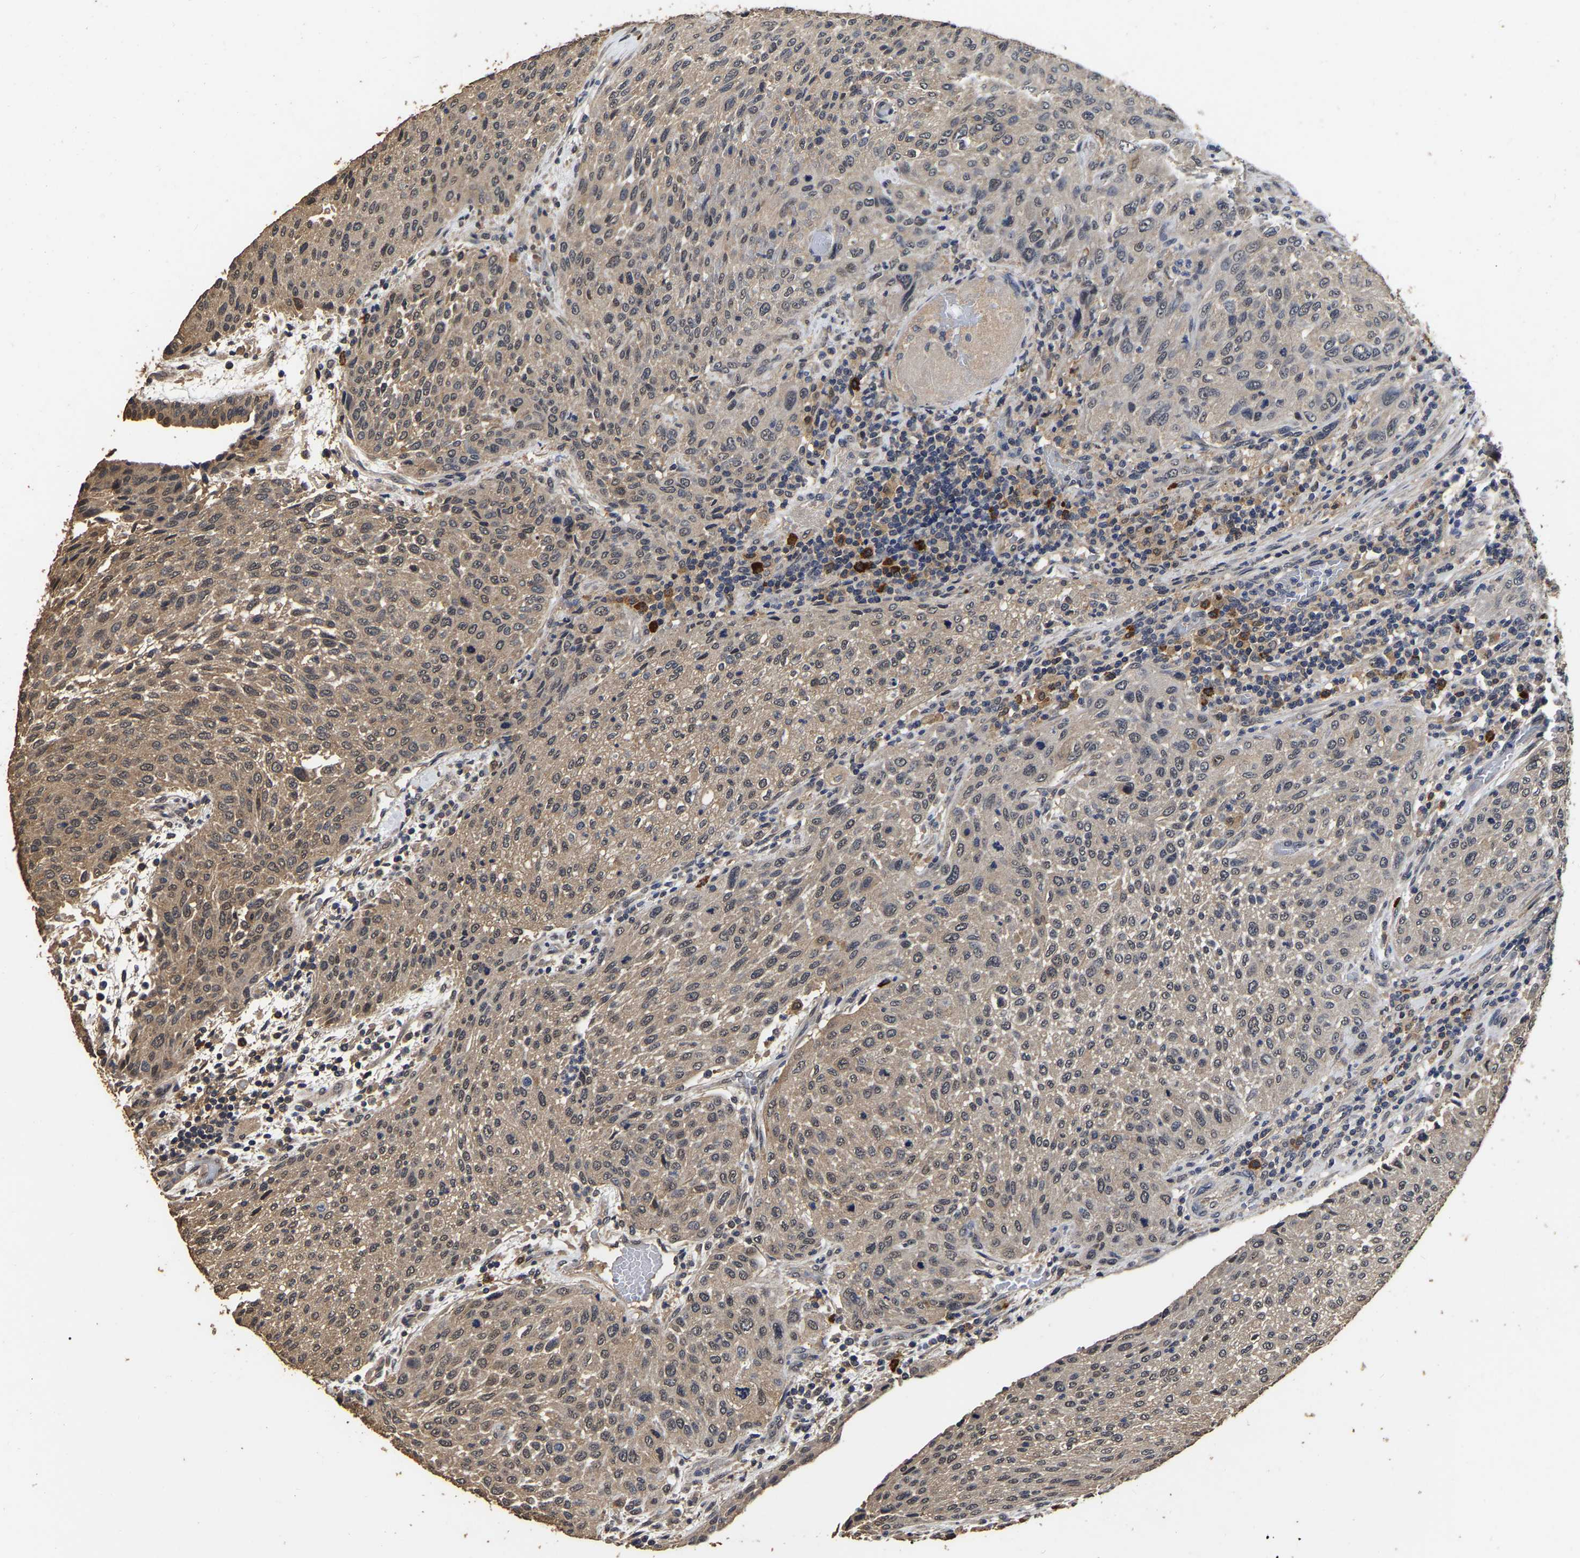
{"staining": {"intensity": "moderate", "quantity": "25%-75%", "location": "cytoplasmic/membranous"}, "tissue": "urothelial cancer", "cell_type": "Tumor cells", "image_type": "cancer", "snomed": [{"axis": "morphology", "description": "Urothelial carcinoma, Low grade"}, {"axis": "morphology", "description": "Urothelial carcinoma, High grade"}, {"axis": "topography", "description": "Urinary bladder"}], "caption": "Tumor cells reveal medium levels of moderate cytoplasmic/membranous positivity in about 25%-75% of cells in low-grade urothelial carcinoma.", "gene": "STK32C", "patient": {"sex": "male", "age": 35}}